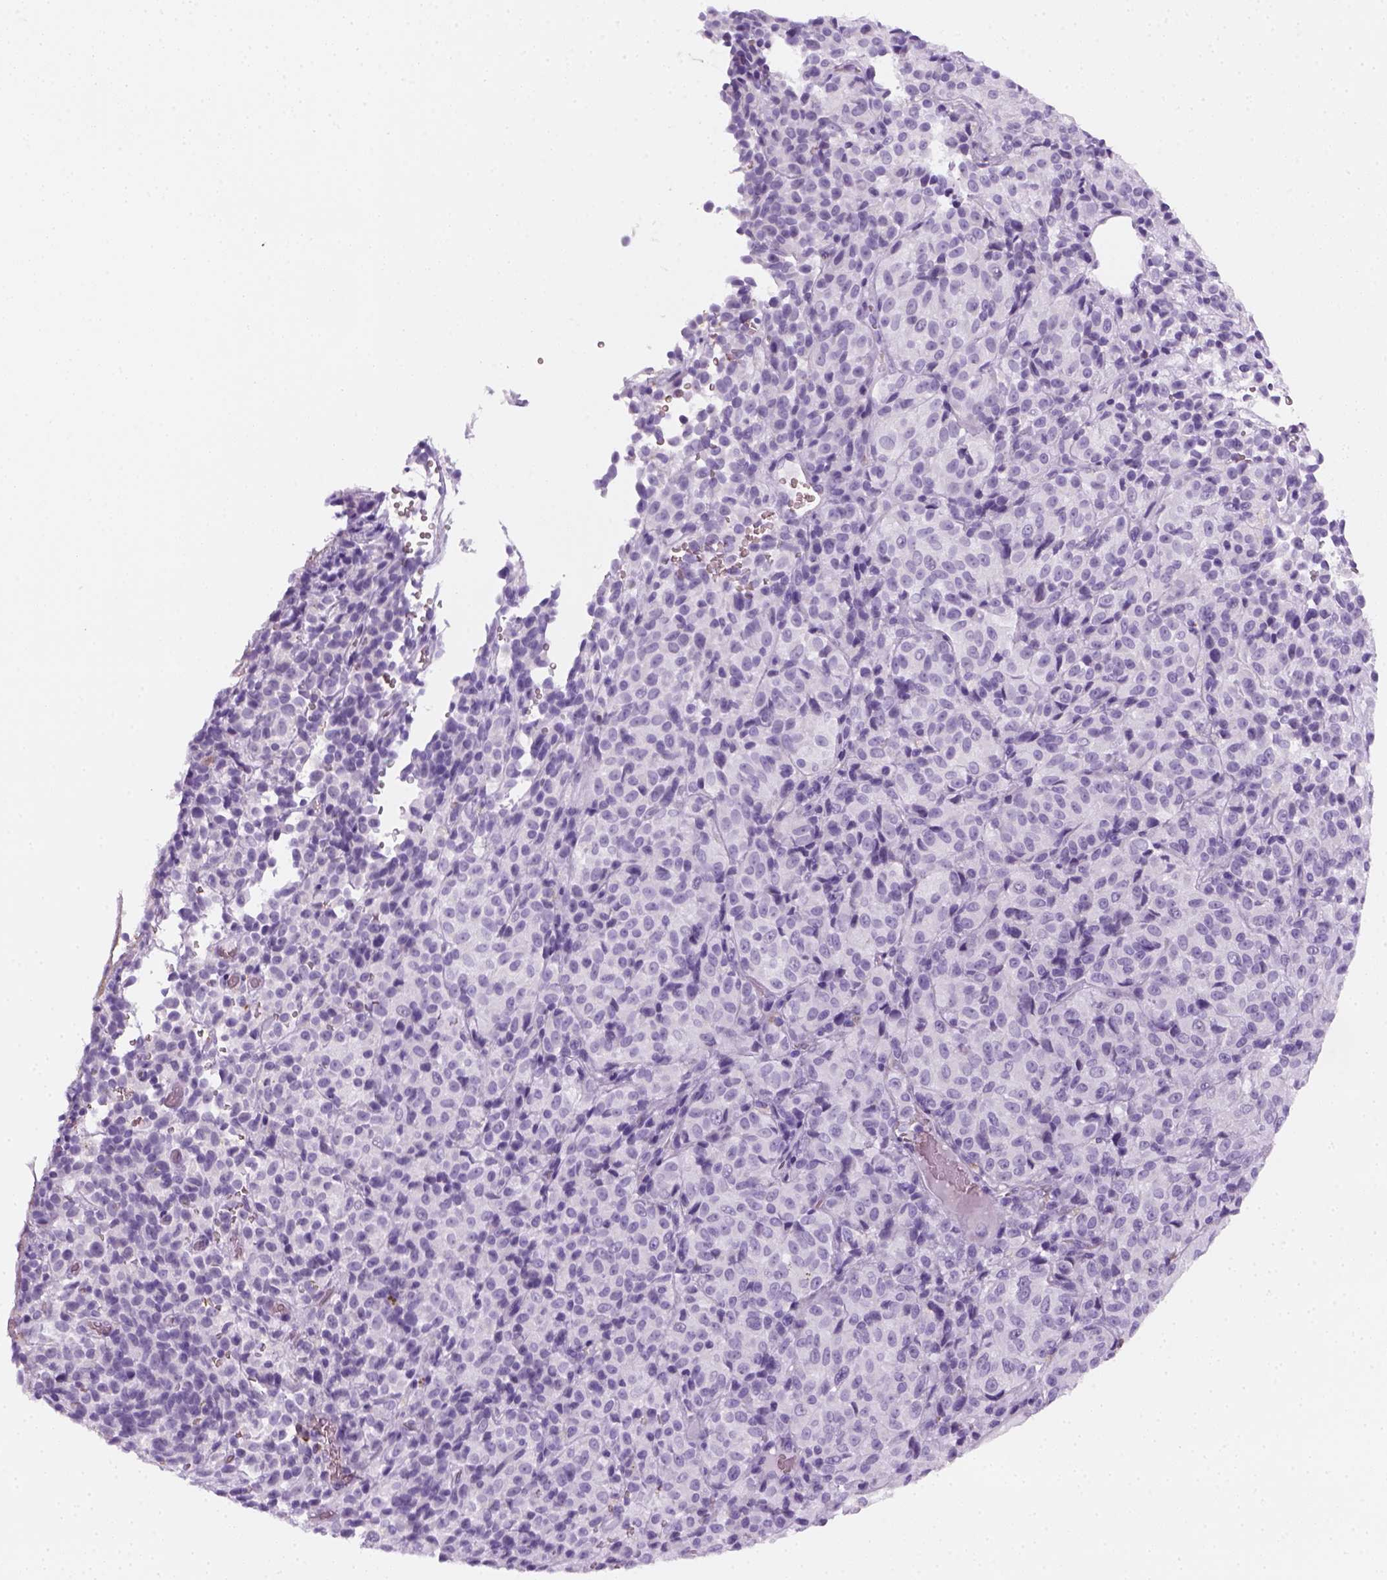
{"staining": {"intensity": "negative", "quantity": "none", "location": "none"}, "tissue": "melanoma", "cell_type": "Tumor cells", "image_type": "cancer", "snomed": [{"axis": "morphology", "description": "Malignant melanoma, Metastatic site"}, {"axis": "topography", "description": "Brain"}], "caption": "There is no significant expression in tumor cells of melanoma.", "gene": "AQP3", "patient": {"sex": "female", "age": 56}}